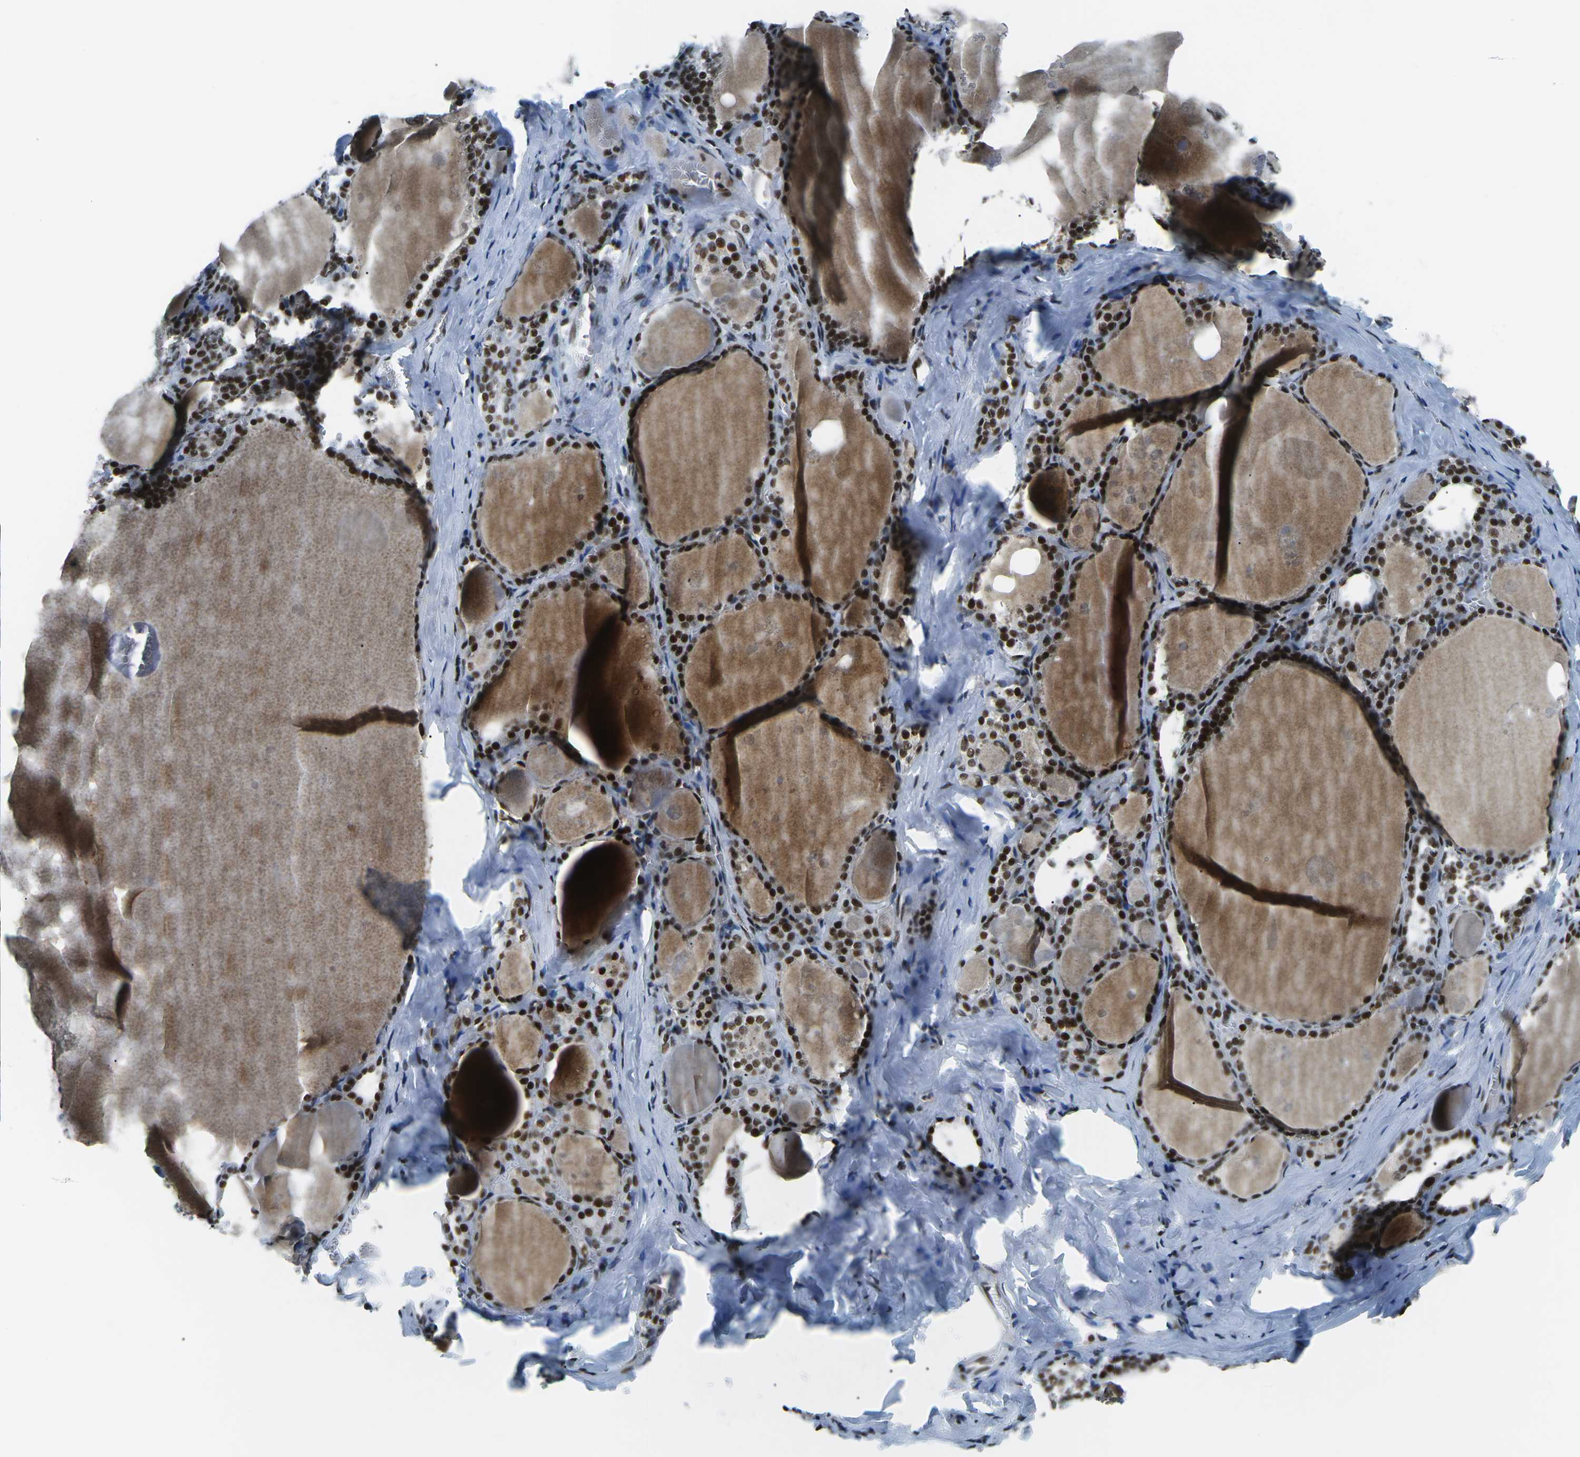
{"staining": {"intensity": "strong", "quantity": ">75%", "location": "nuclear"}, "tissue": "thyroid gland", "cell_type": "Glandular cells", "image_type": "normal", "snomed": [{"axis": "morphology", "description": "Normal tissue, NOS"}, {"axis": "topography", "description": "Thyroid gland"}], "caption": "The photomicrograph shows immunohistochemical staining of normal thyroid gland. There is strong nuclear expression is appreciated in approximately >75% of glandular cells.", "gene": "RBL2", "patient": {"sex": "male", "age": 56}}